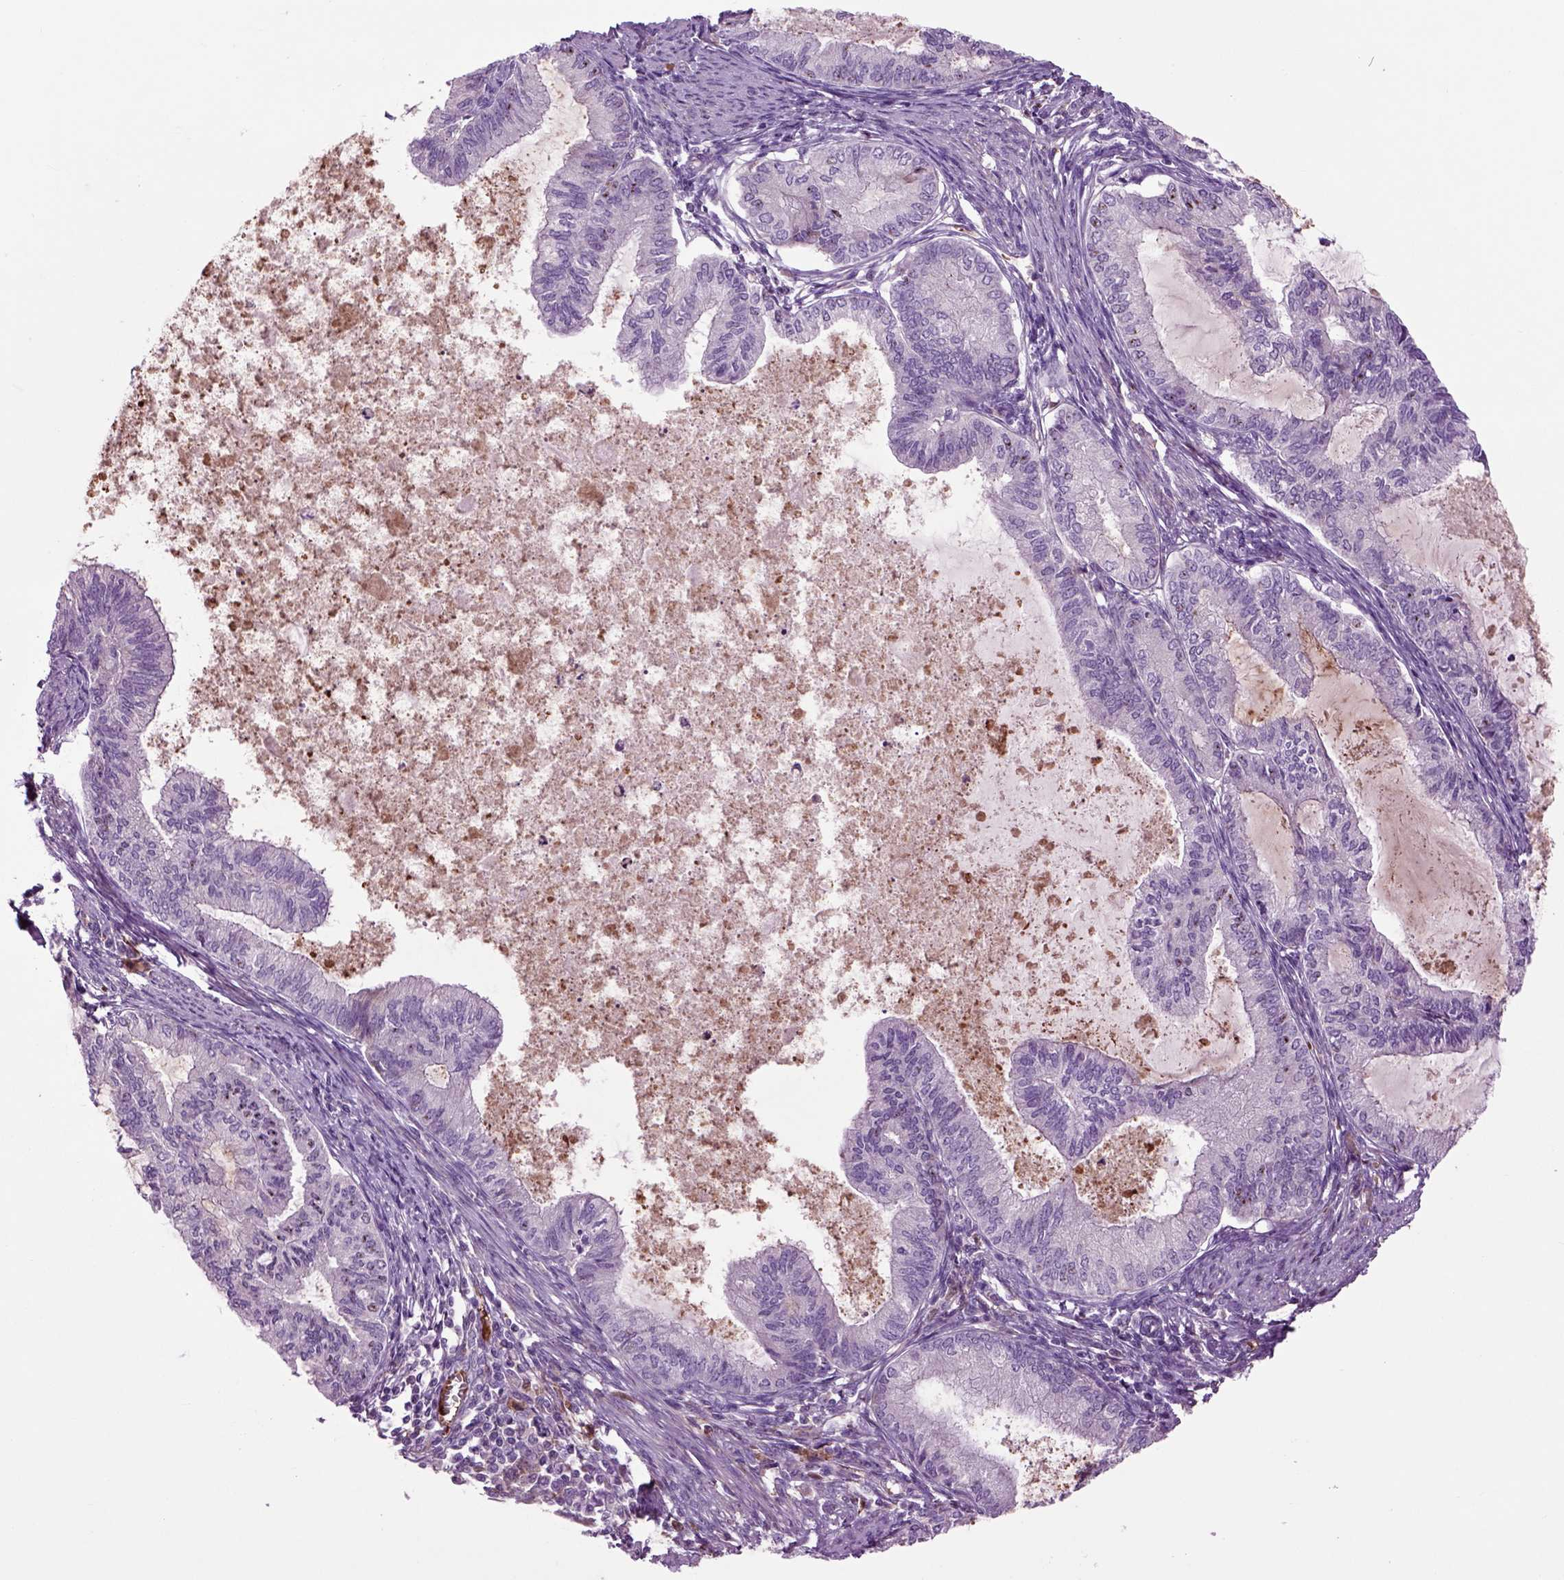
{"staining": {"intensity": "negative", "quantity": "none", "location": "none"}, "tissue": "endometrial cancer", "cell_type": "Tumor cells", "image_type": "cancer", "snomed": [{"axis": "morphology", "description": "Adenocarcinoma, NOS"}, {"axis": "topography", "description": "Endometrium"}], "caption": "Tumor cells are negative for protein expression in human endometrial adenocarcinoma.", "gene": "SPON1", "patient": {"sex": "female", "age": 86}}